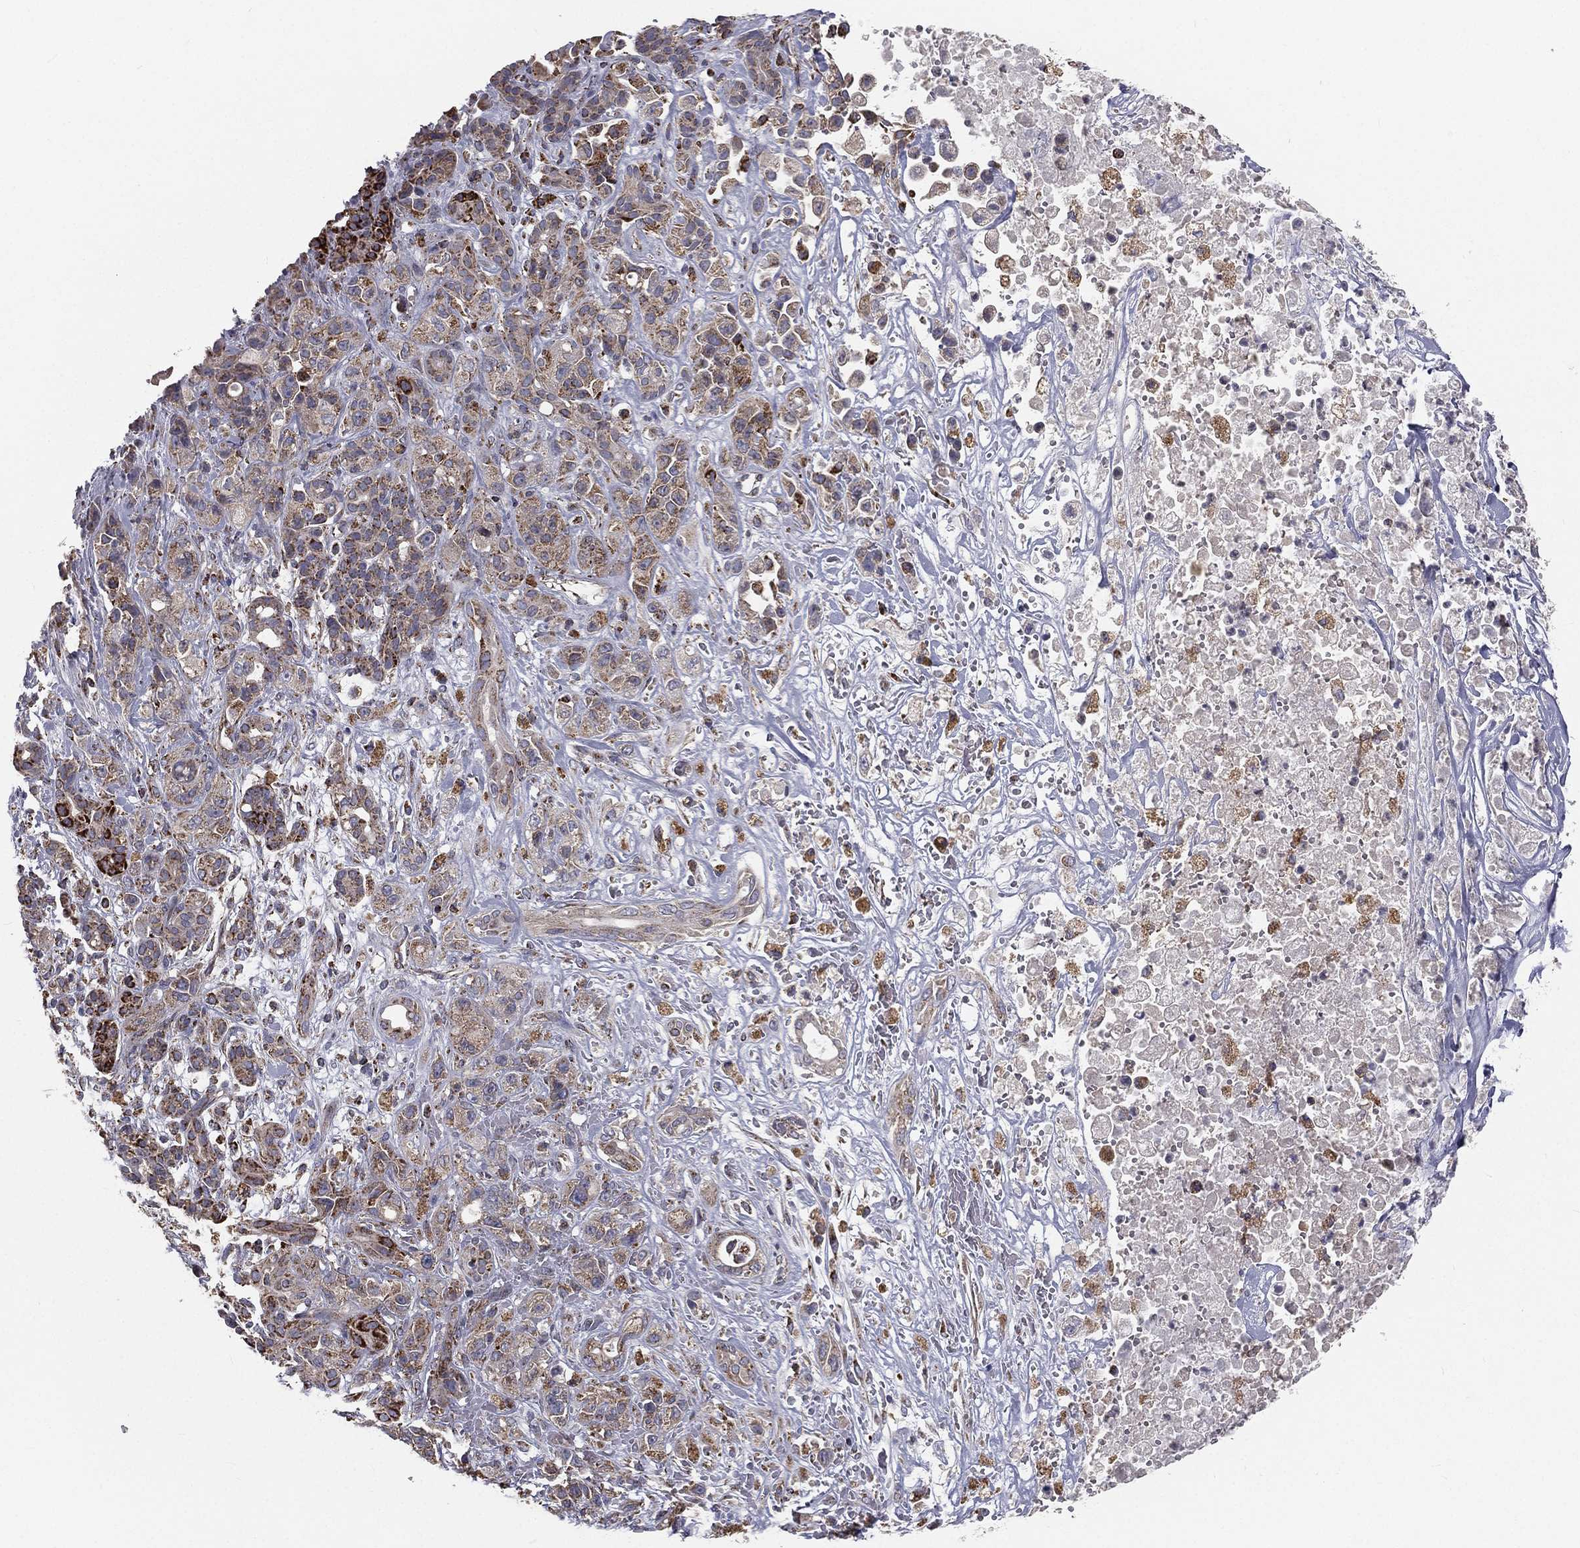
{"staining": {"intensity": "moderate", "quantity": "<25%", "location": "cytoplasmic/membranous"}, "tissue": "pancreatic cancer", "cell_type": "Tumor cells", "image_type": "cancer", "snomed": [{"axis": "morphology", "description": "Adenocarcinoma, NOS"}, {"axis": "topography", "description": "Pancreas"}], "caption": "An IHC photomicrograph of neoplastic tissue is shown. Protein staining in brown highlights moderate cytoplasmic/membranous positivity in pancreatic cancer within tumor cells.", "gene": "HADH", "patient": {"sex": "male", "age": 44}}